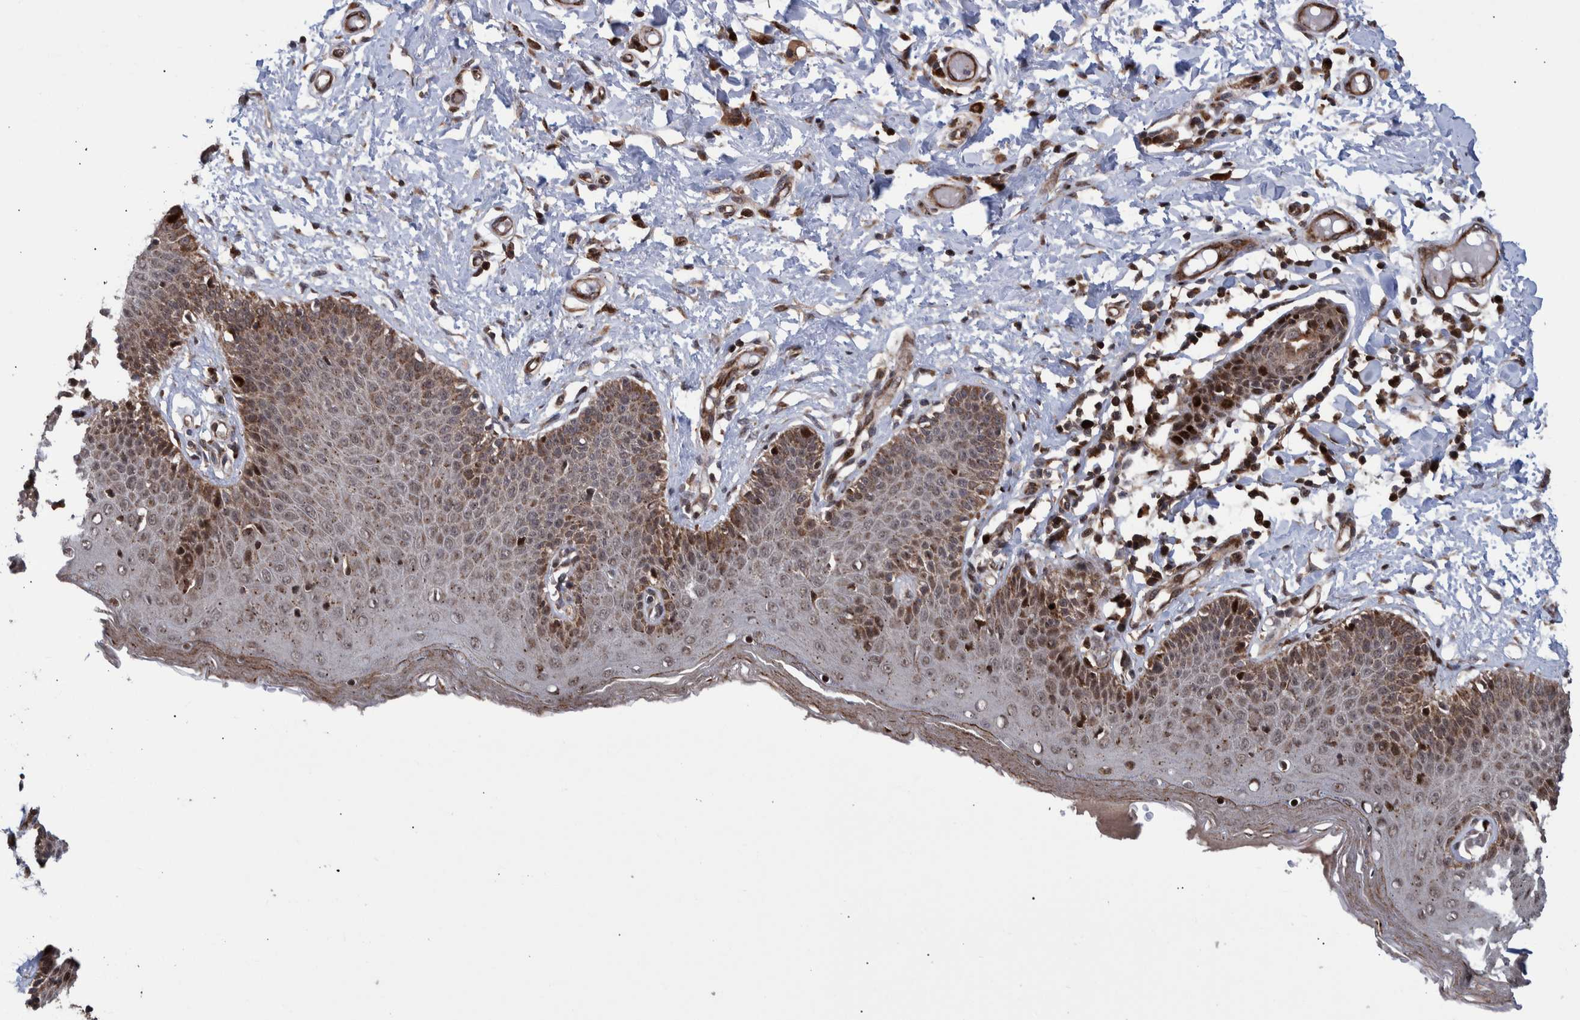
{"staining": {"intensity": "moderate", "quantity": ">75%", "location": "cytoplasmic/membranous,nuclear"}, "tissue": "skin", "cell_type": "Epidermal cells", "image_type": "normal", "snomed": [{"axis": "morphology", "description": "Normal tissue, NOS"}, {"axis": "topography", "description": "Vulva"}], "caption": "Immunohistochemistry image of unremarkable human skin stained for a protein (brown), which demonstrates medium levels of moderate cytoplasmic/membranous,nuclear staining in approximately >75% of epidermal cells.", "gene": "SHISA6", "patient": {"sex": "female", "age": 66}}